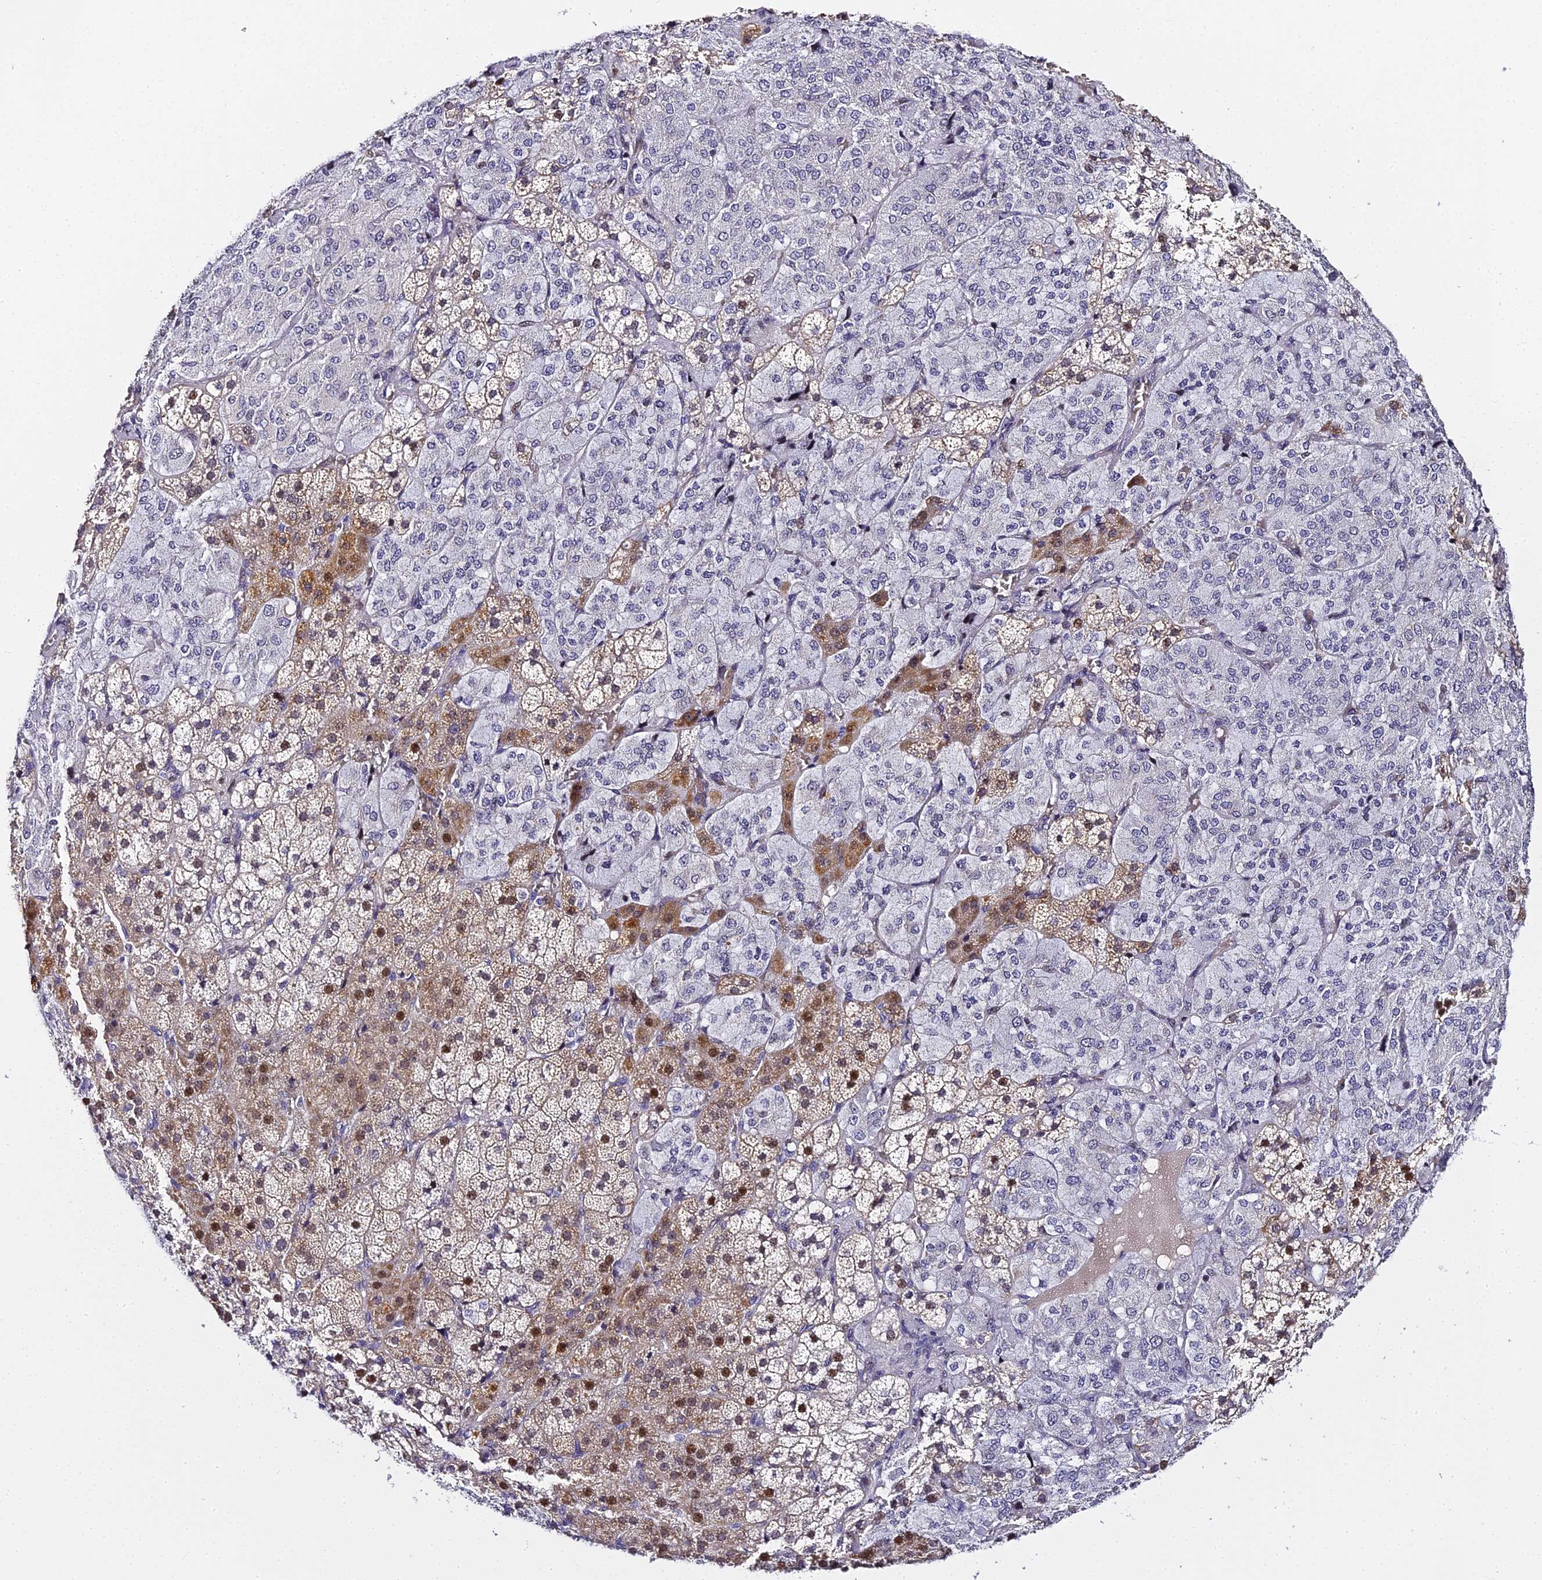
{"staining": {"intensity": "moderate", "quantity": "<25%", "location": "cytoplasmic/membranous,nuclear"}, "tissue": "adrenal gland", "cell_type": "Glandular cells", "image_type": "normal", "snomed": [{"axis": "morphology", "description": "Normal tissue, NOS"}, {"axis": "topography", "description": "Adrenal gland"}], "caption": "Immunohistochemical staining of normal adrenal gland reveals moderate cytoplasmic/membranous,nuclear protein positivity in approximately <25% of glandular cells.", "gene": "SERP1", "patient": {"sex": "female", "age": 44}}